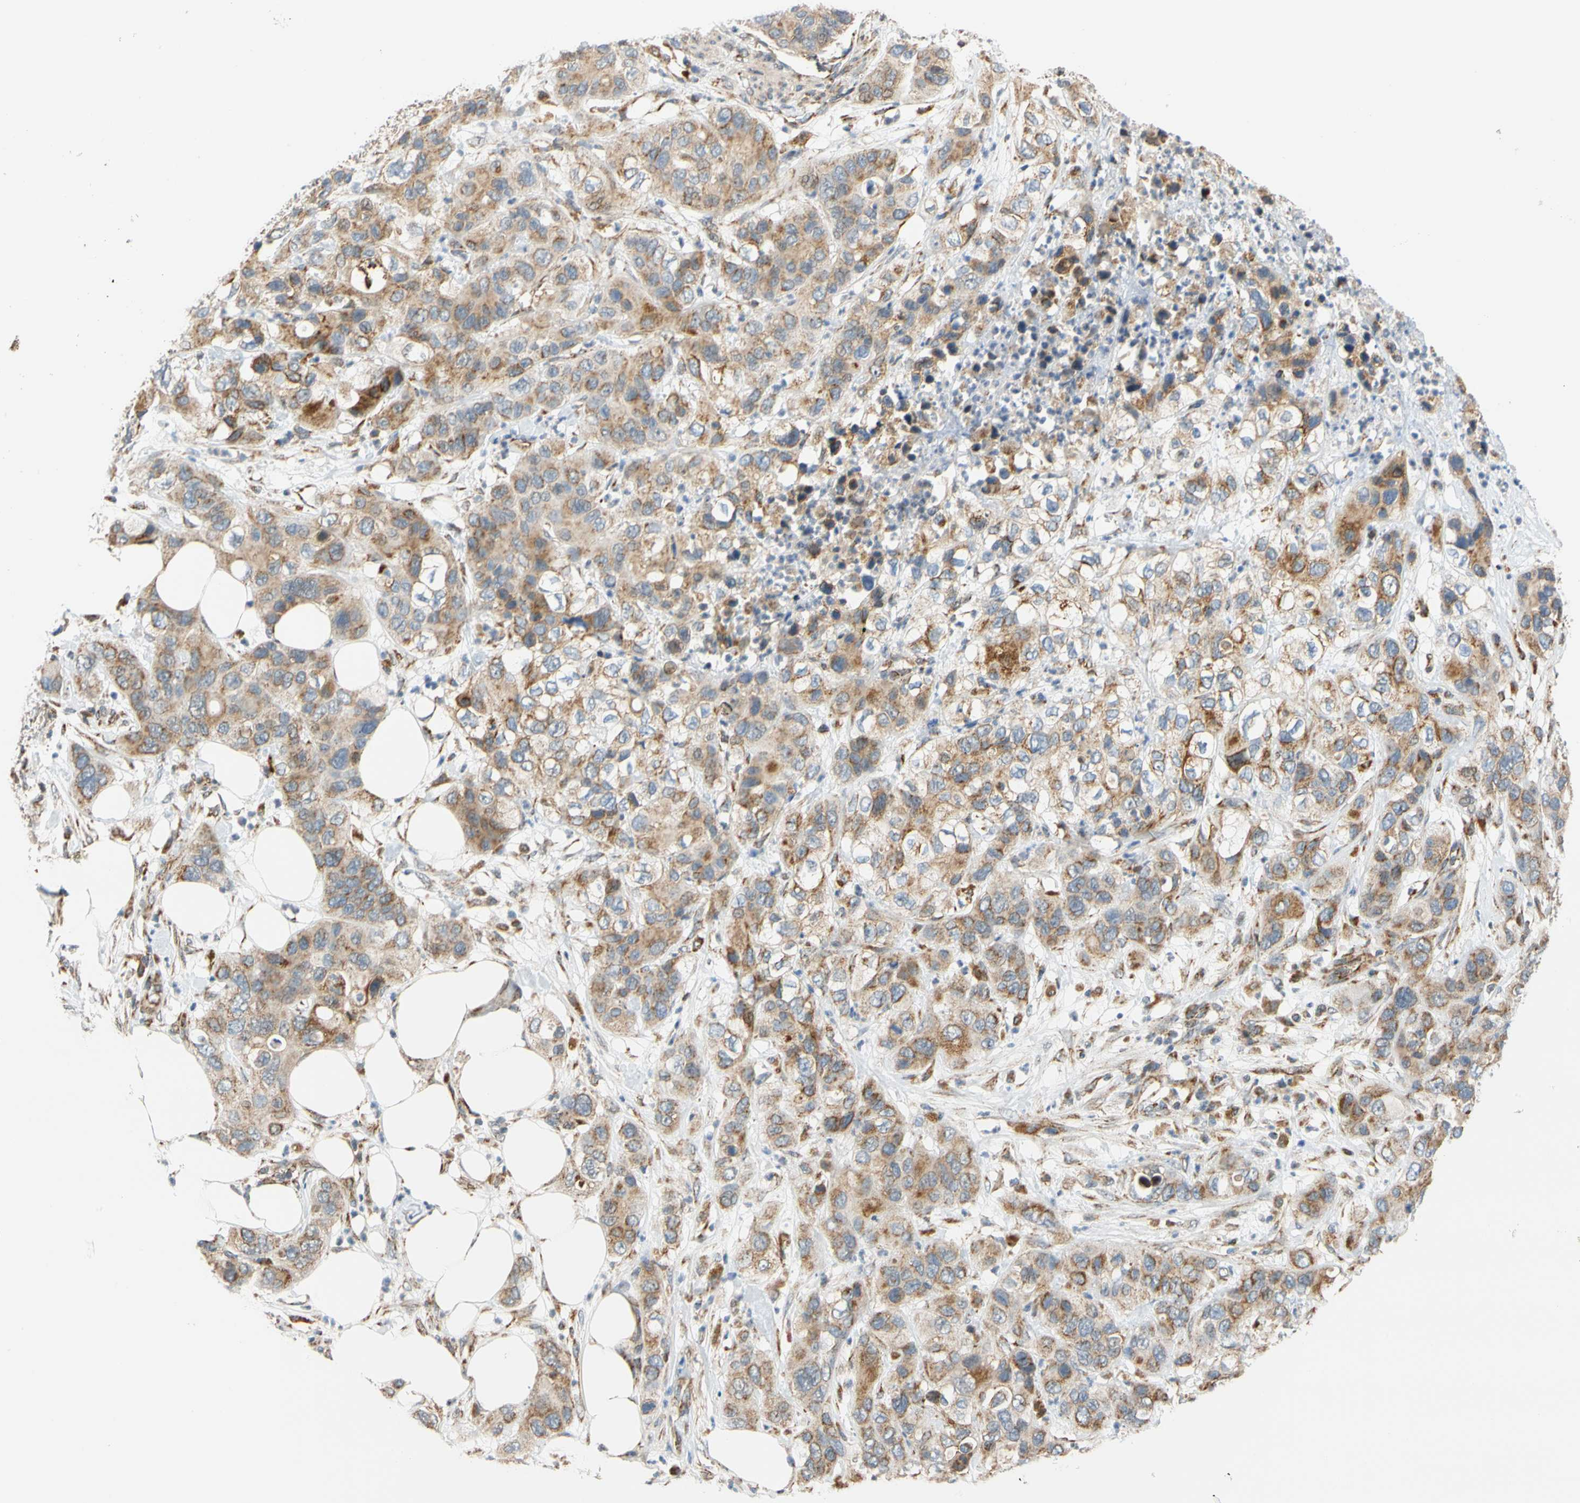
{"staining": {"intensity": "moderate", "quantity": ">75%", "location": "cytoplasmic/membranous"}, "tissue": "pancreatic cancer", "cell_type": "Tumor cells", "image_type": "cancer", "snomed": [{"axis": "morphology", "description": "Adenocarcinoma, NOS"}, {"axis": "topography", "description": "Pancreas"}], "caption": "Moderate cytoplasmic/membranous protein staining is present in about >75% of tumor cells in pancreatic cancer (adenocarcinoma). (IHC, brightfield microscopy, high magnification).", "gene": "SFXN3", "patient": {"sex": "female", "age": 71}}